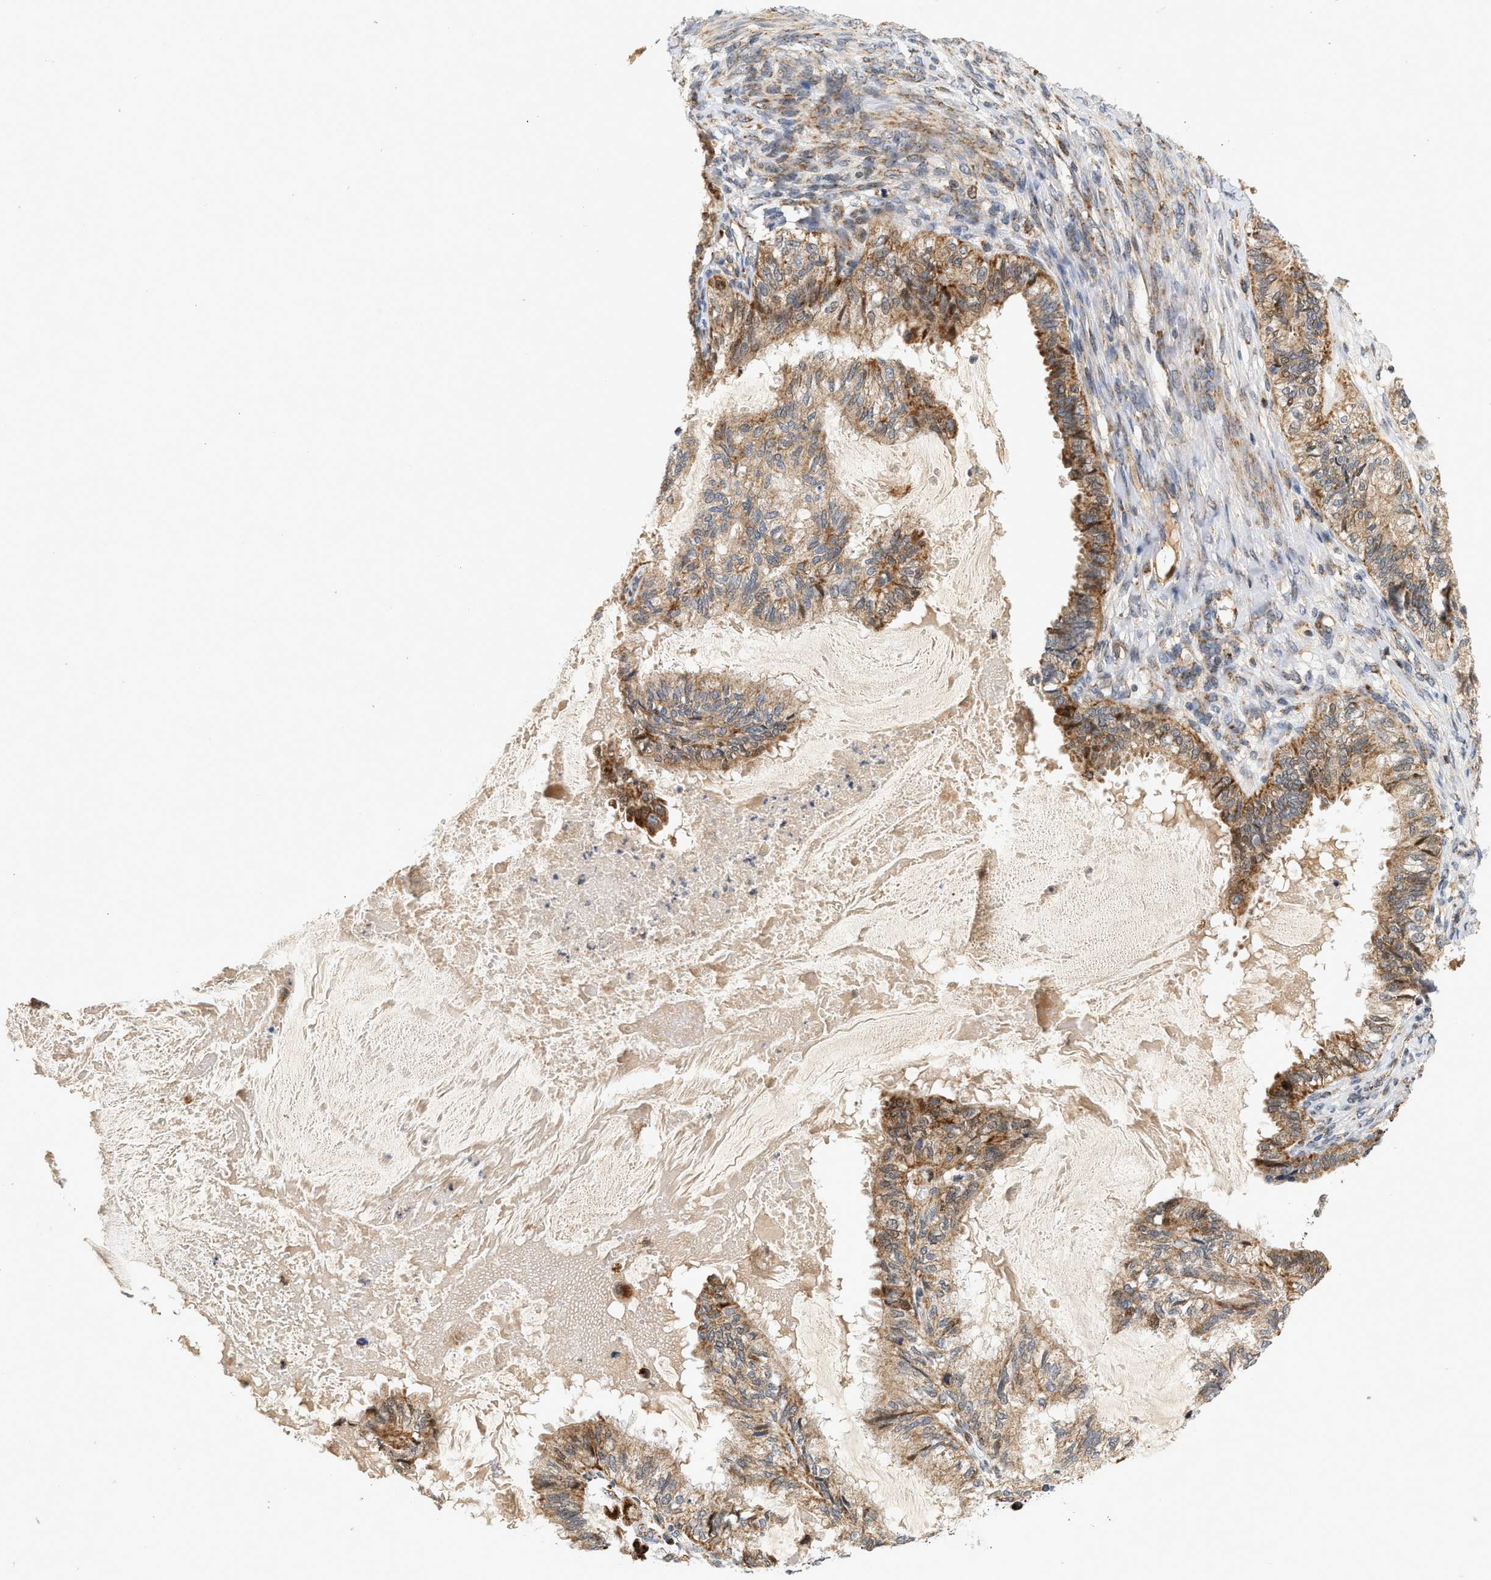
{"staining": {"intensity": "moderate", "quantity": ">75%", "location": "cytoplasmic/membranous"}, "tissue": "cervical cancer", "cell_type": "Tumor cells", "image_type": "cancer", "snomed": [{"axis": "morphology", "description": "Normal tissue, NOS"}, {"axis": "morphology", "description": "Adenocarcinoma, NOS"}, {"axis": "topography", "description": "Cervix"}, {"axis": "topography", "description": "Endometrium"}], "caption": "IHC of cervical cancer reveals medium levels of moderate cytoplasmic/membranous expression in about >75% of tumor cells. (DAB (3,3'-diaminobenzidine) IHC with brightfield microscopy, high magnification).", "gene": "MCU", "patient": {"sex": "female", "age": 86}}